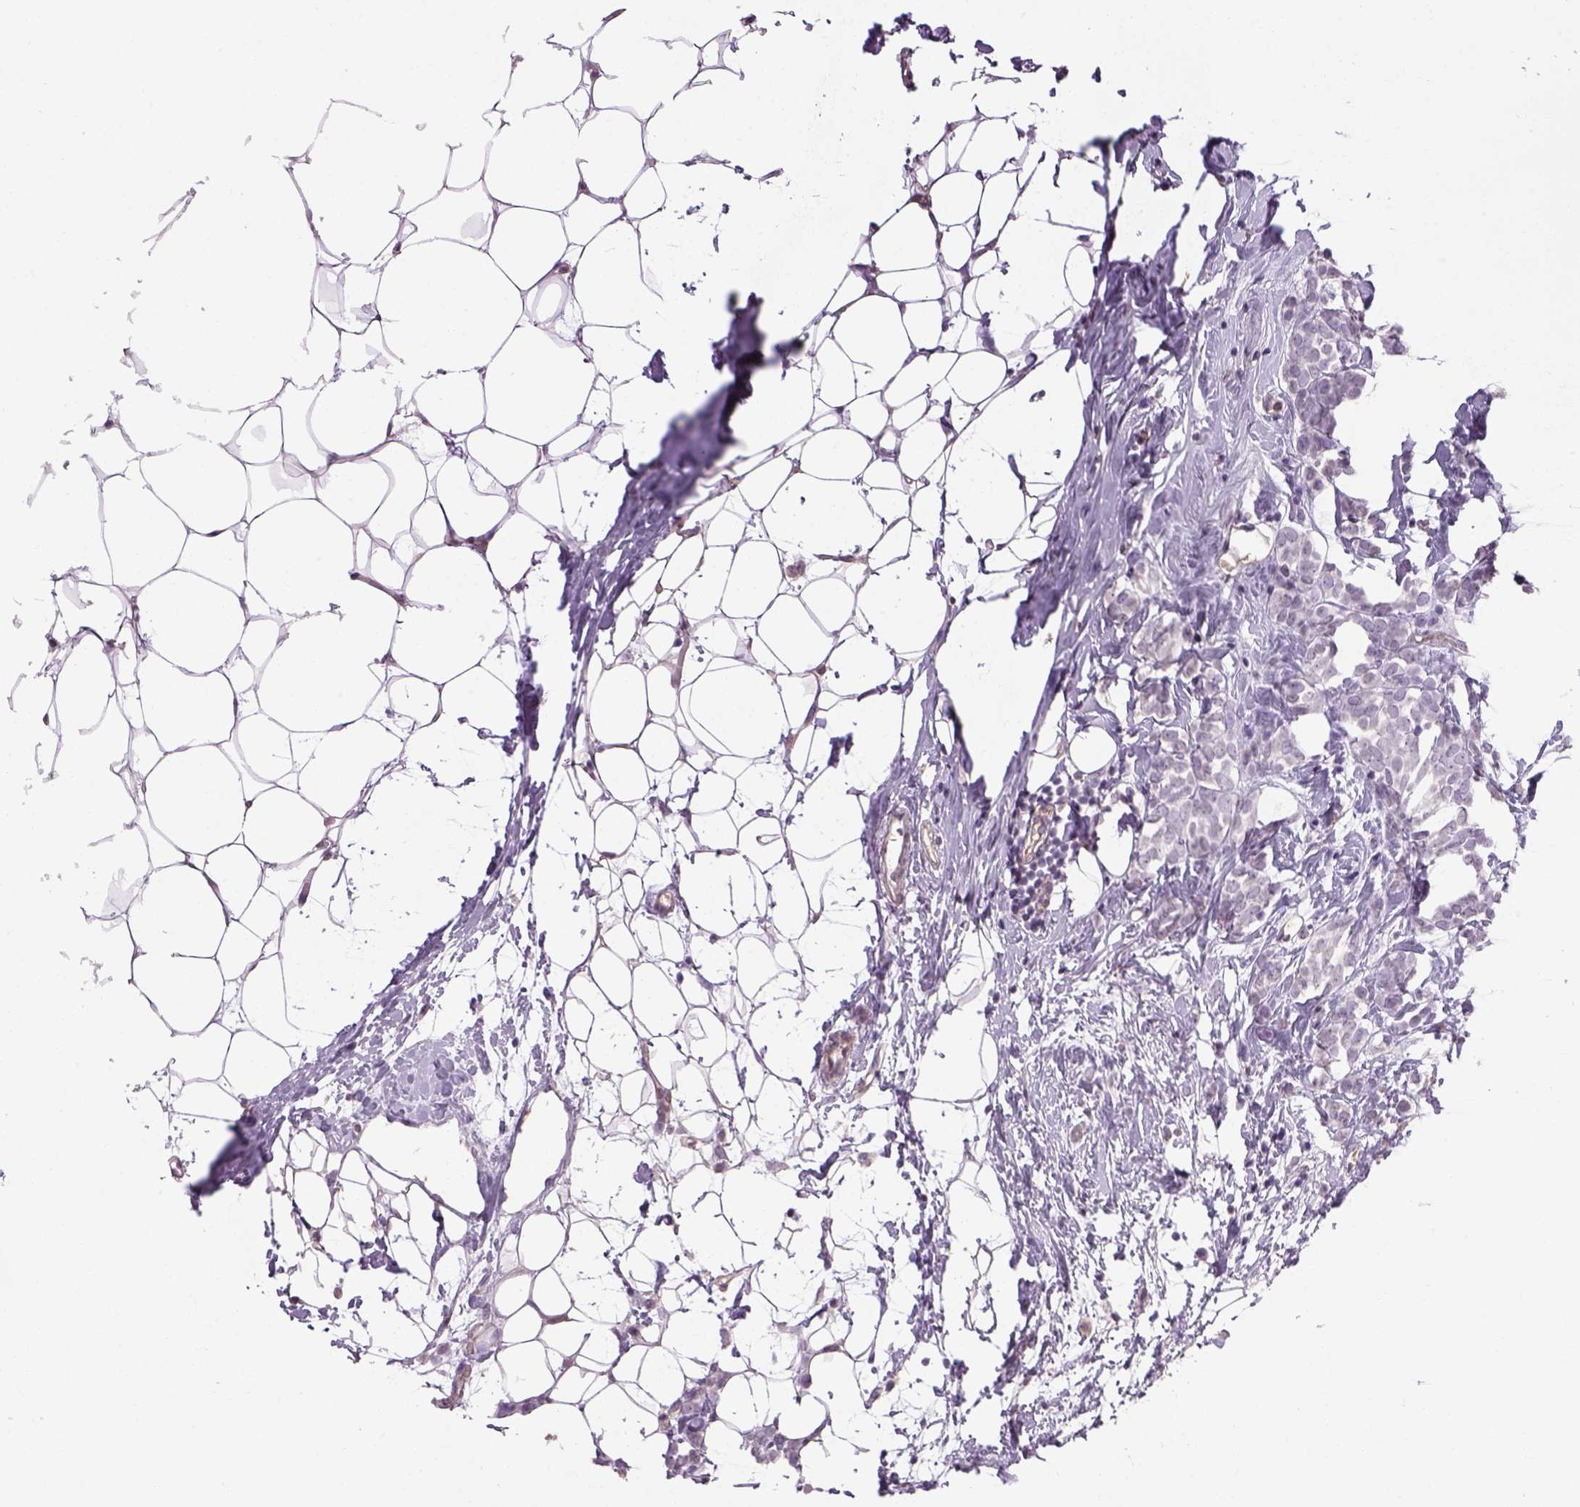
{"staining": {"intensity": "negative", "quantity": "none", "location": "none"}, "tissue": "breast cancer", "cell_type": "Tumor cells", "image_type": "cancer", "snomed": [{"axis": "morphology", "description": "Lobular carcinoma"}, {"axis": "topography", "description": "Breast"}], "caption": "Tumor cells show no significant staining in lobular carcinoma (breast).", "gene": "PRRT1", "patient": {"sex": "female", "age": 49}}